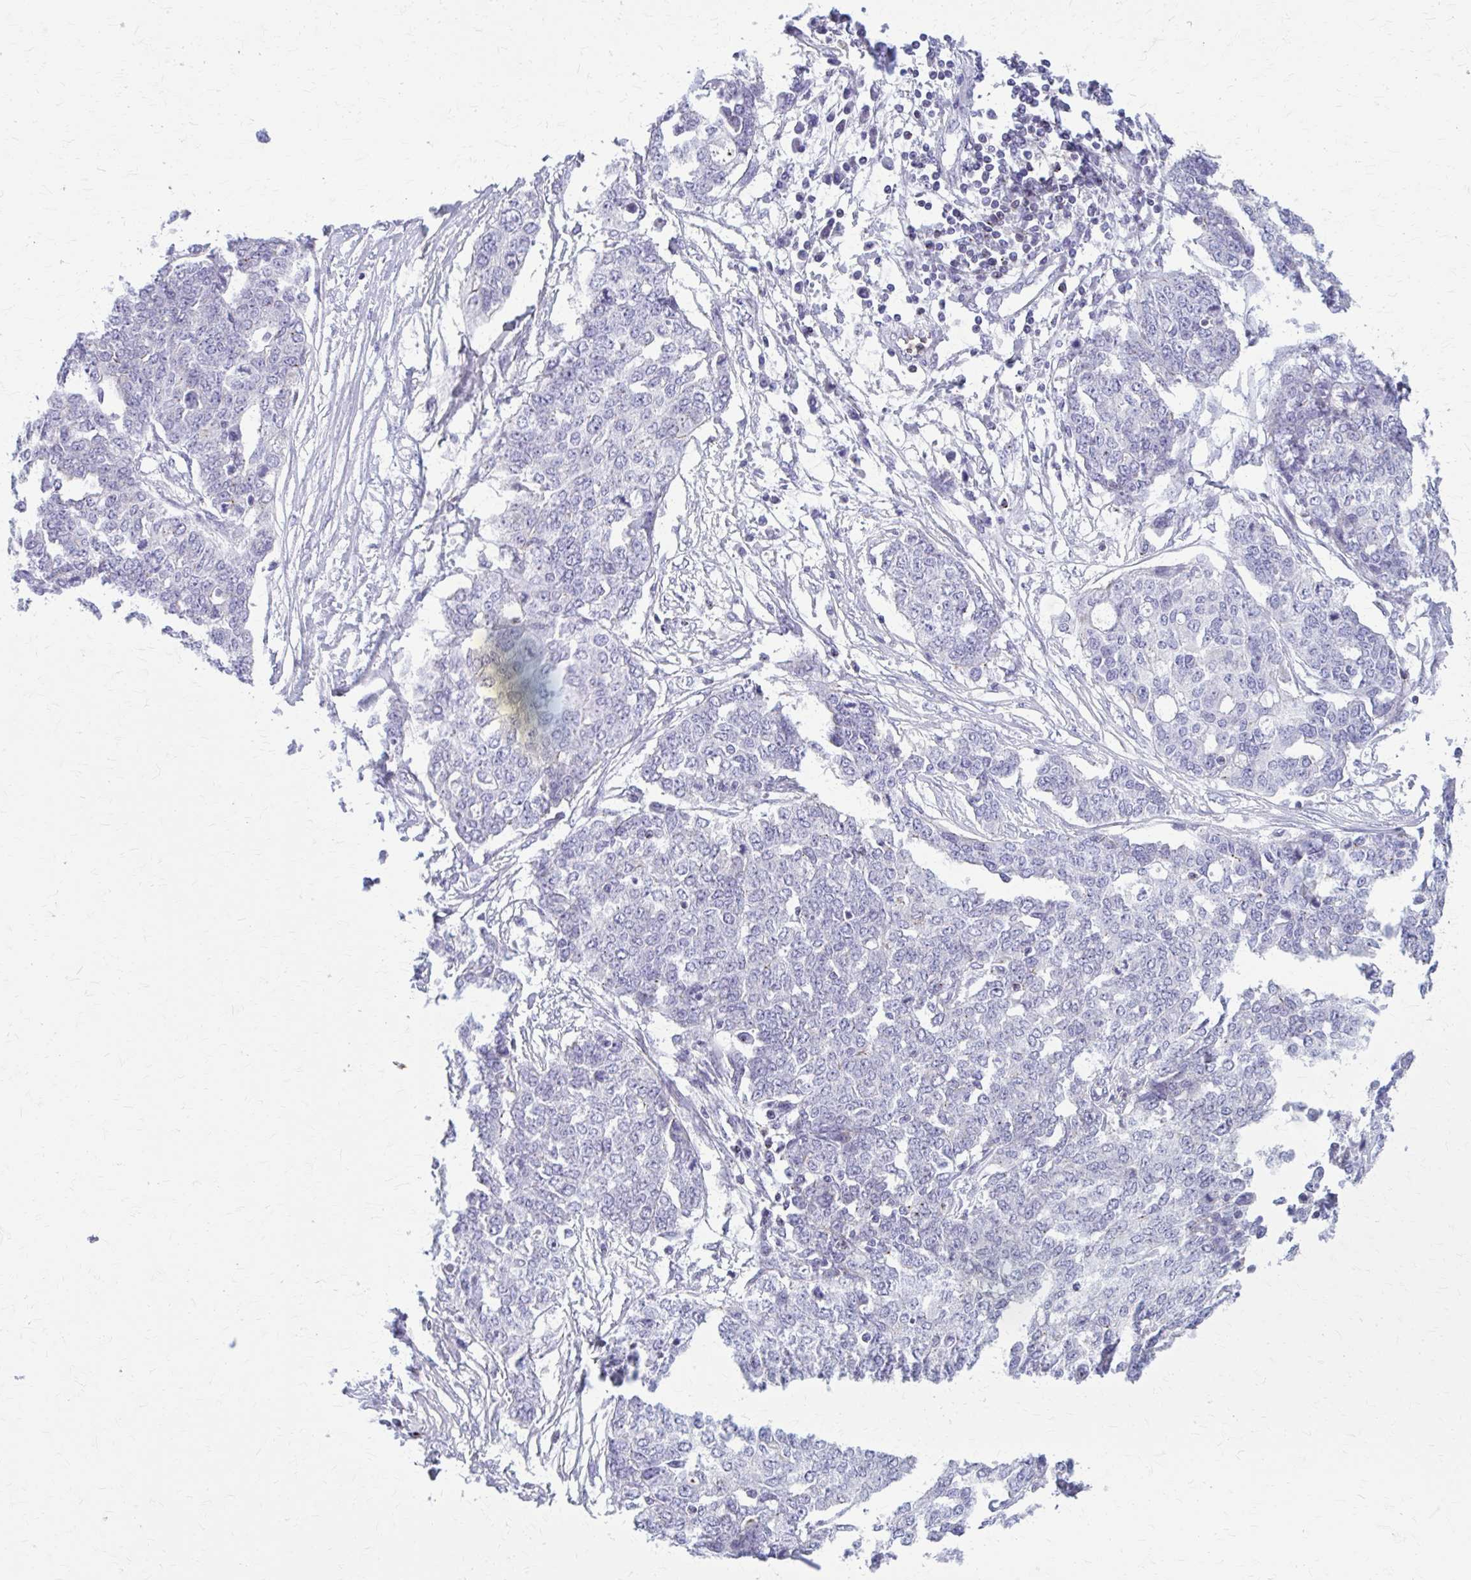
{"staining": {"intensity": "negative", "quantity": "none", "location": "none"}, "tissue": "ovarian cancer", "cell_type": "Tumor cells", "image_type": "cancer", "snomed": [{"axis": "morphology", "description": "Cystadenocarcinoma, serous, NOS"}, {"axis": "topography", "description": "Soft tissue"}, {"axis": "topography", "description": "Ovary"}], "caption": "This is an immunohistochemistry image of human ovarian cancer (serous cystadenocarcinoma). There is no expression in tumor cells.", "gene": "PEDS1", "patient": {"sex": "female", "age": 57}}